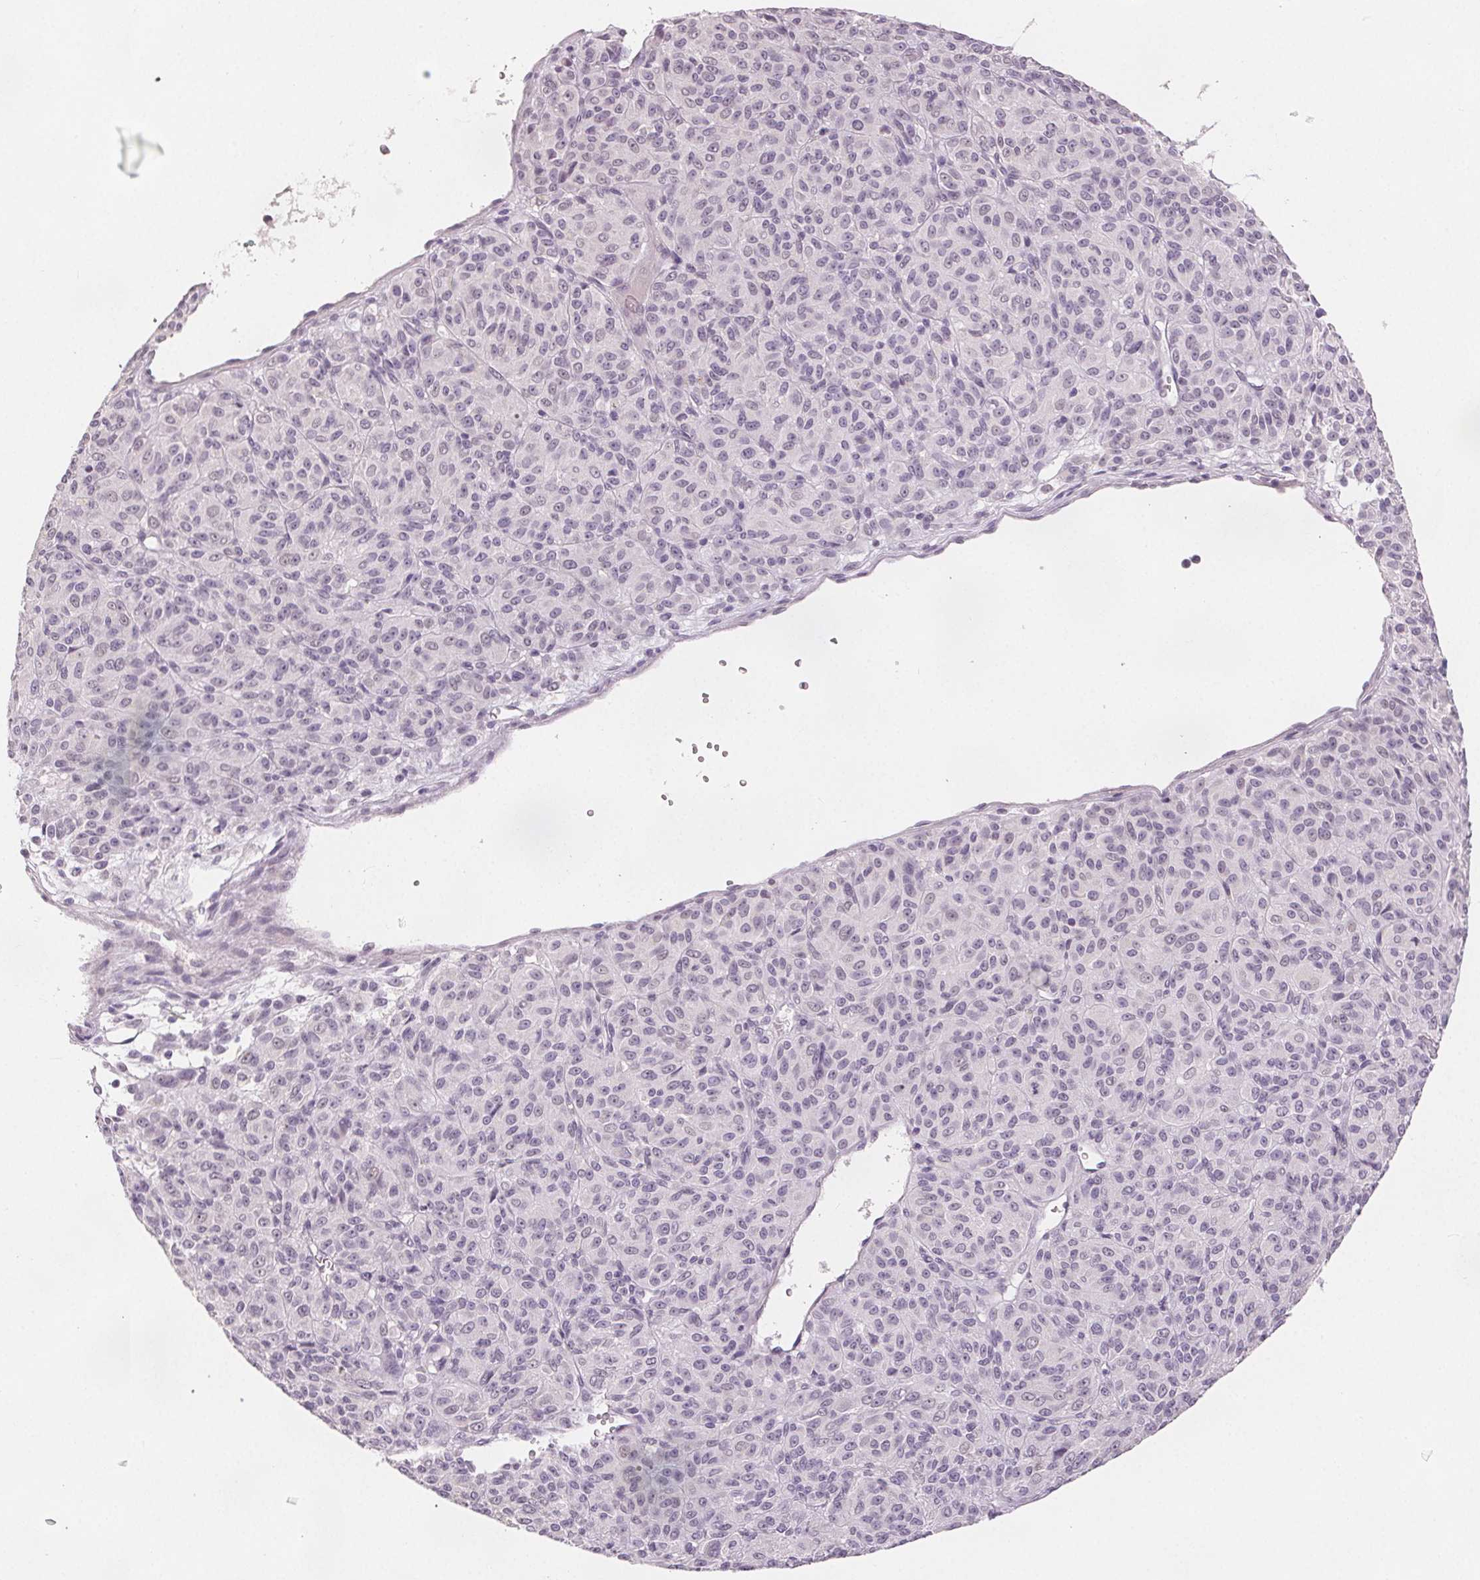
{"staining": {"intensity": "negative", "quantity": "none", "location": "none"}, "tissue": "melanoma", "cell_type": "Tumor cells", "image_type": "cancer", "snomed": [{"axis": "morphology", "description": "Malignant melanoma, Metastatic site"}, {"axis": "topography", "description": "Brain"}], "caption": "Melanoma stained for a protein using IHC shows no staining tumor cells.", "gene": "SLC27A5", "patient": {"sex": "female", "age": 56}}